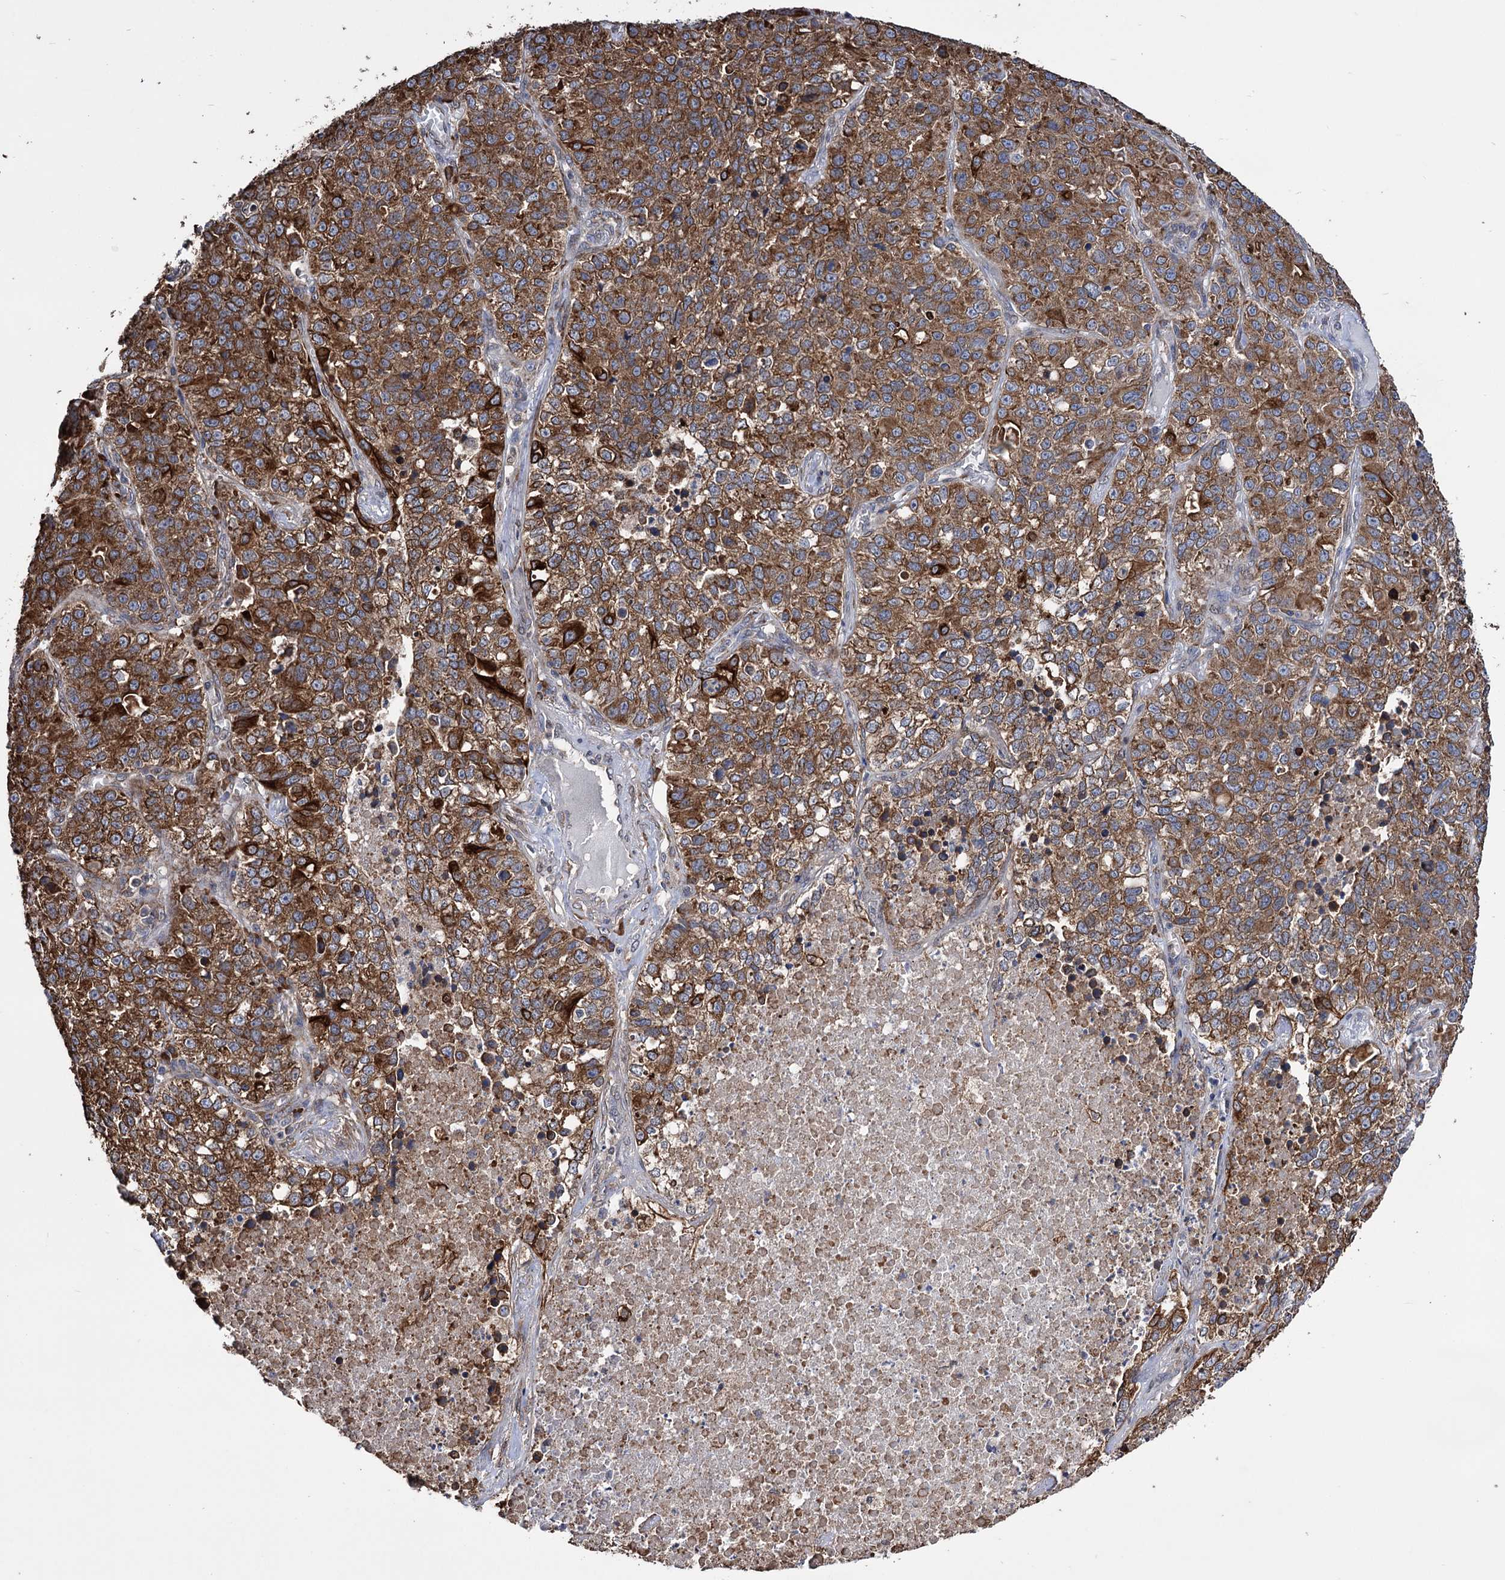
{"staining": {"intensity": "moderate", "quantity": ">75%", "location": "cytoplasmic/membranous"}, "tissue": "lung cancer", "cell_type": "Tumor cells", "image_type": "cancer", "snomed": [{"axis": "morphology", "description": "Adenocarcinoma, NOS"}, {"axis": "topography", "description": "Lung"}], "caption": "A medium amount of moderate cytoplasmic/membranous positivity is seen in about >75% of tumor cells in lung cancer tissue. The staining was performed using DAB, with brown indicating positive protein expression. Nuclei are stained blue with hematoxylin.", "gene": "CDAN1", "patient": {"sex": "male", "age": 49}}